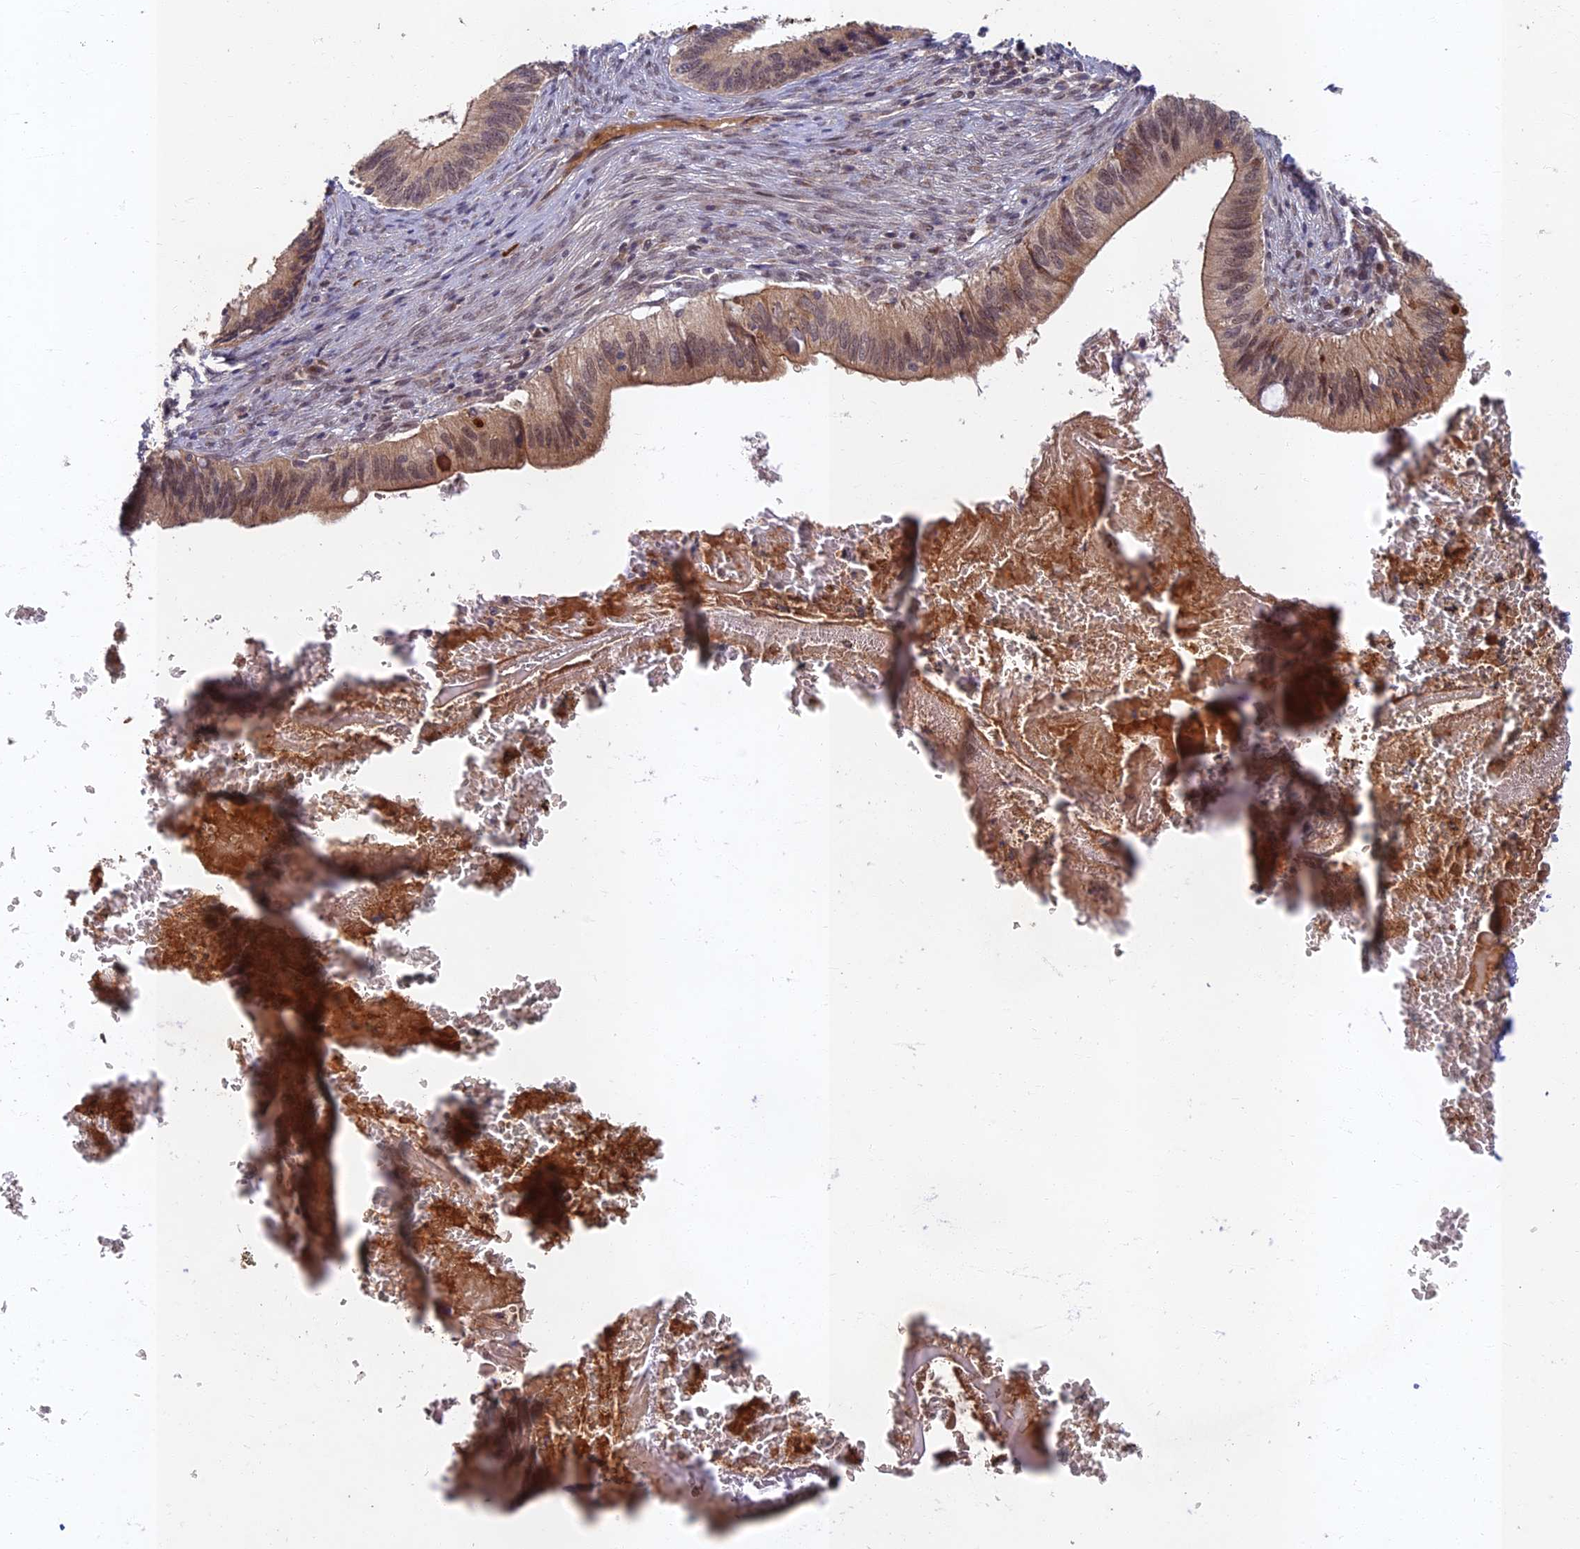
{"staining": {"intensity": "weak", "quantity": ">75%", "location": "cytoplasmic/membranous"}, "tissue": "cervical cancer", "cell_type": "Tumor cells", "image_type": "cancer", "snomed": [{"axis": "morphology", "description": "Adenocarcinoma, NOS"}, {"axis": "topography", "description": "Cervix"}], "caption": "The immunohistochemical stain shows weak cytoplasmic/membranous staining in tumor cells of adenocarcinoma (cervical) tissue. (DAB (3,3'-diaminobenzidine) = brown stain, brightfield microscopy at high magnification).", "gene": "EARS2", "patient": {"sex": "female", "age": 42}}